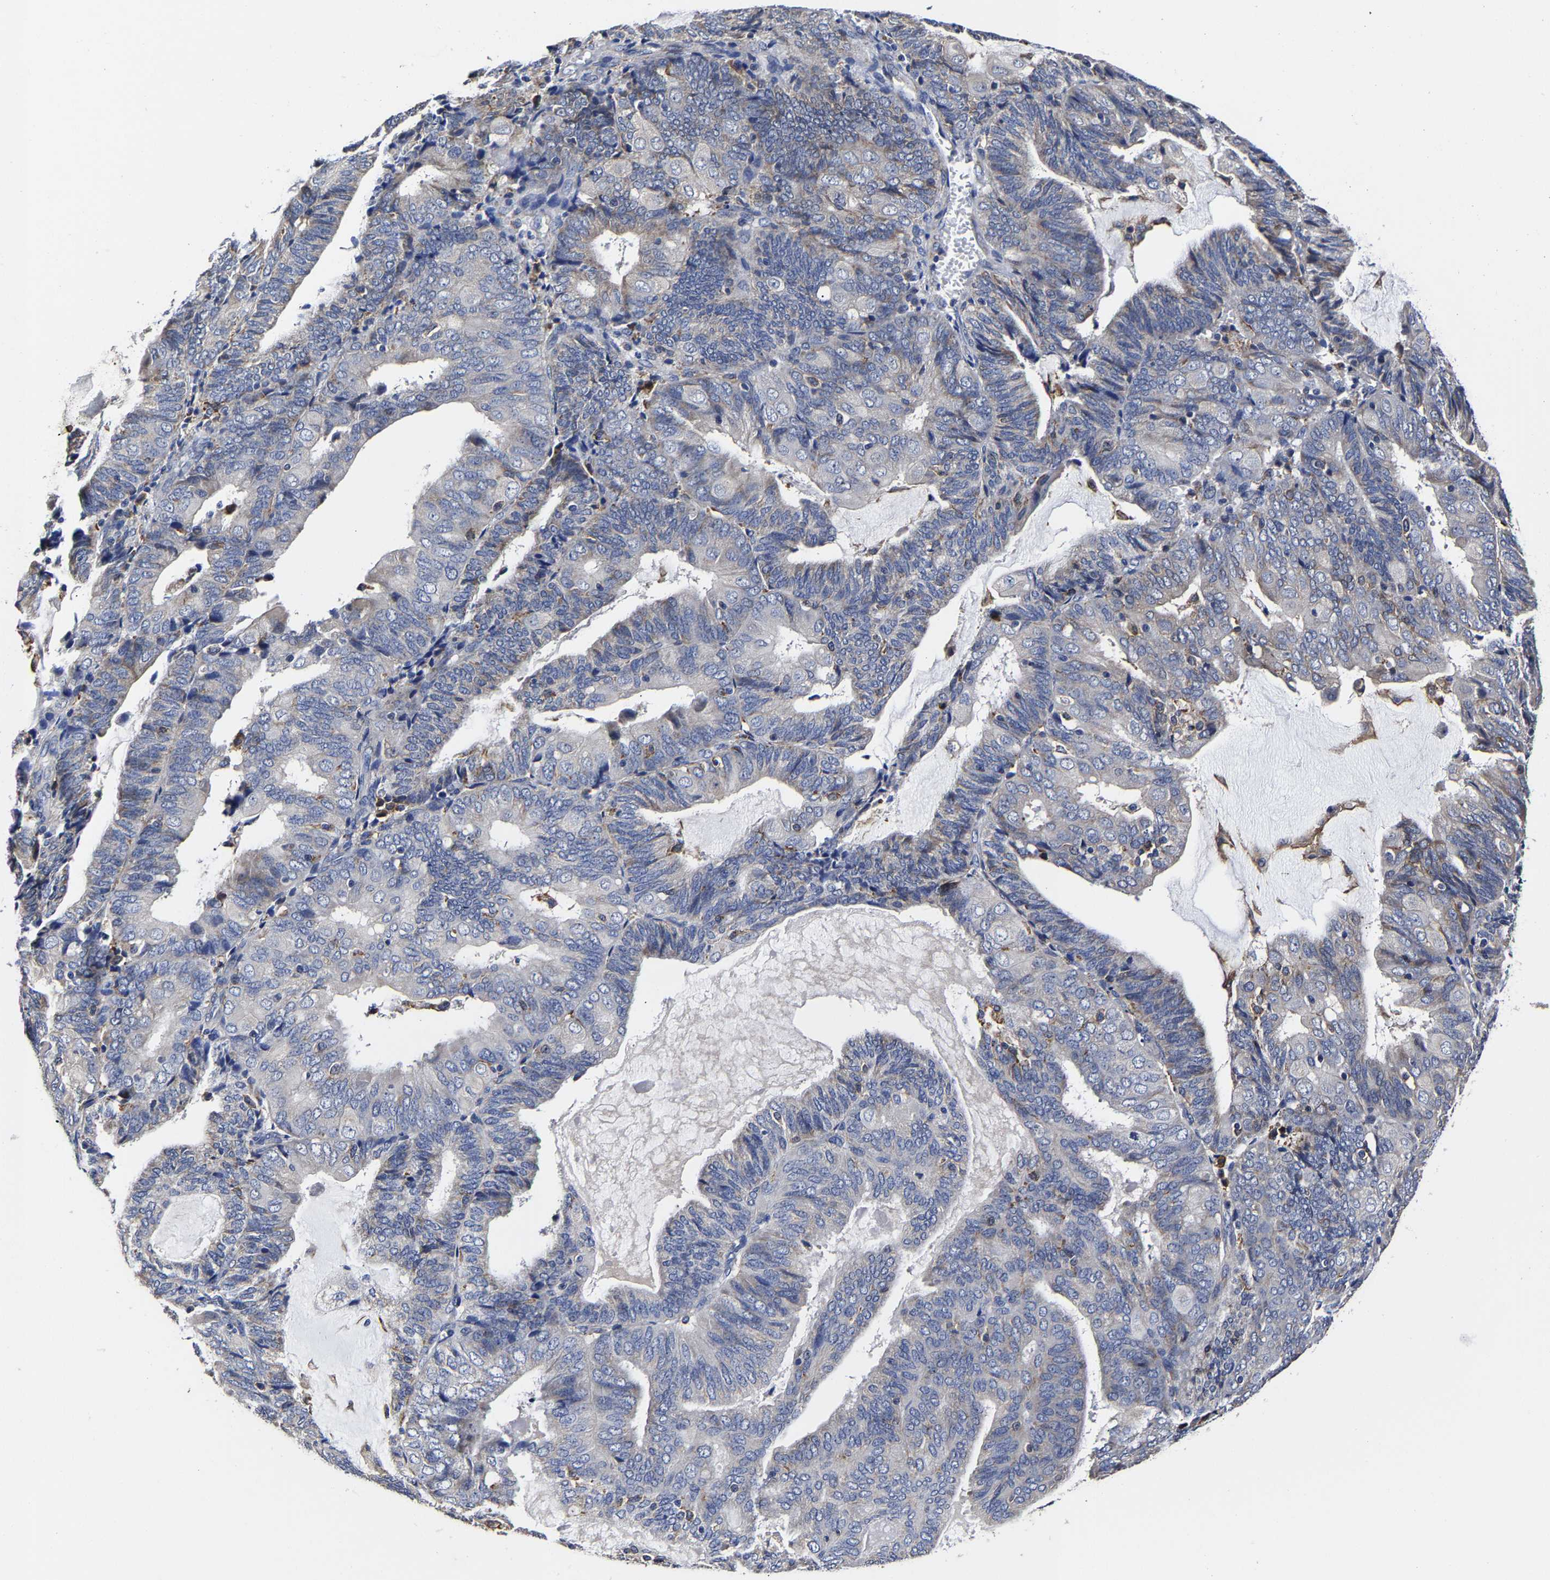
{"staining": {"intensity": "negative", "quantity": "none", "location": "none"}, "tissue": "endometrial cancer", "cell_type": "Tumor cells", "image_type": "cancer", "snomed": [{"axis": "morphology", "description": "Adenocarcinoma, NOS"}, {"axis": "topography", "description": "Endometrium"}], "caption": "IHC image of endometrial cancer stained for a protein (brown), which reveals no expression in tumor cells.", "gene": "AASS", "patient": {"sex": "female", "age": 81}}